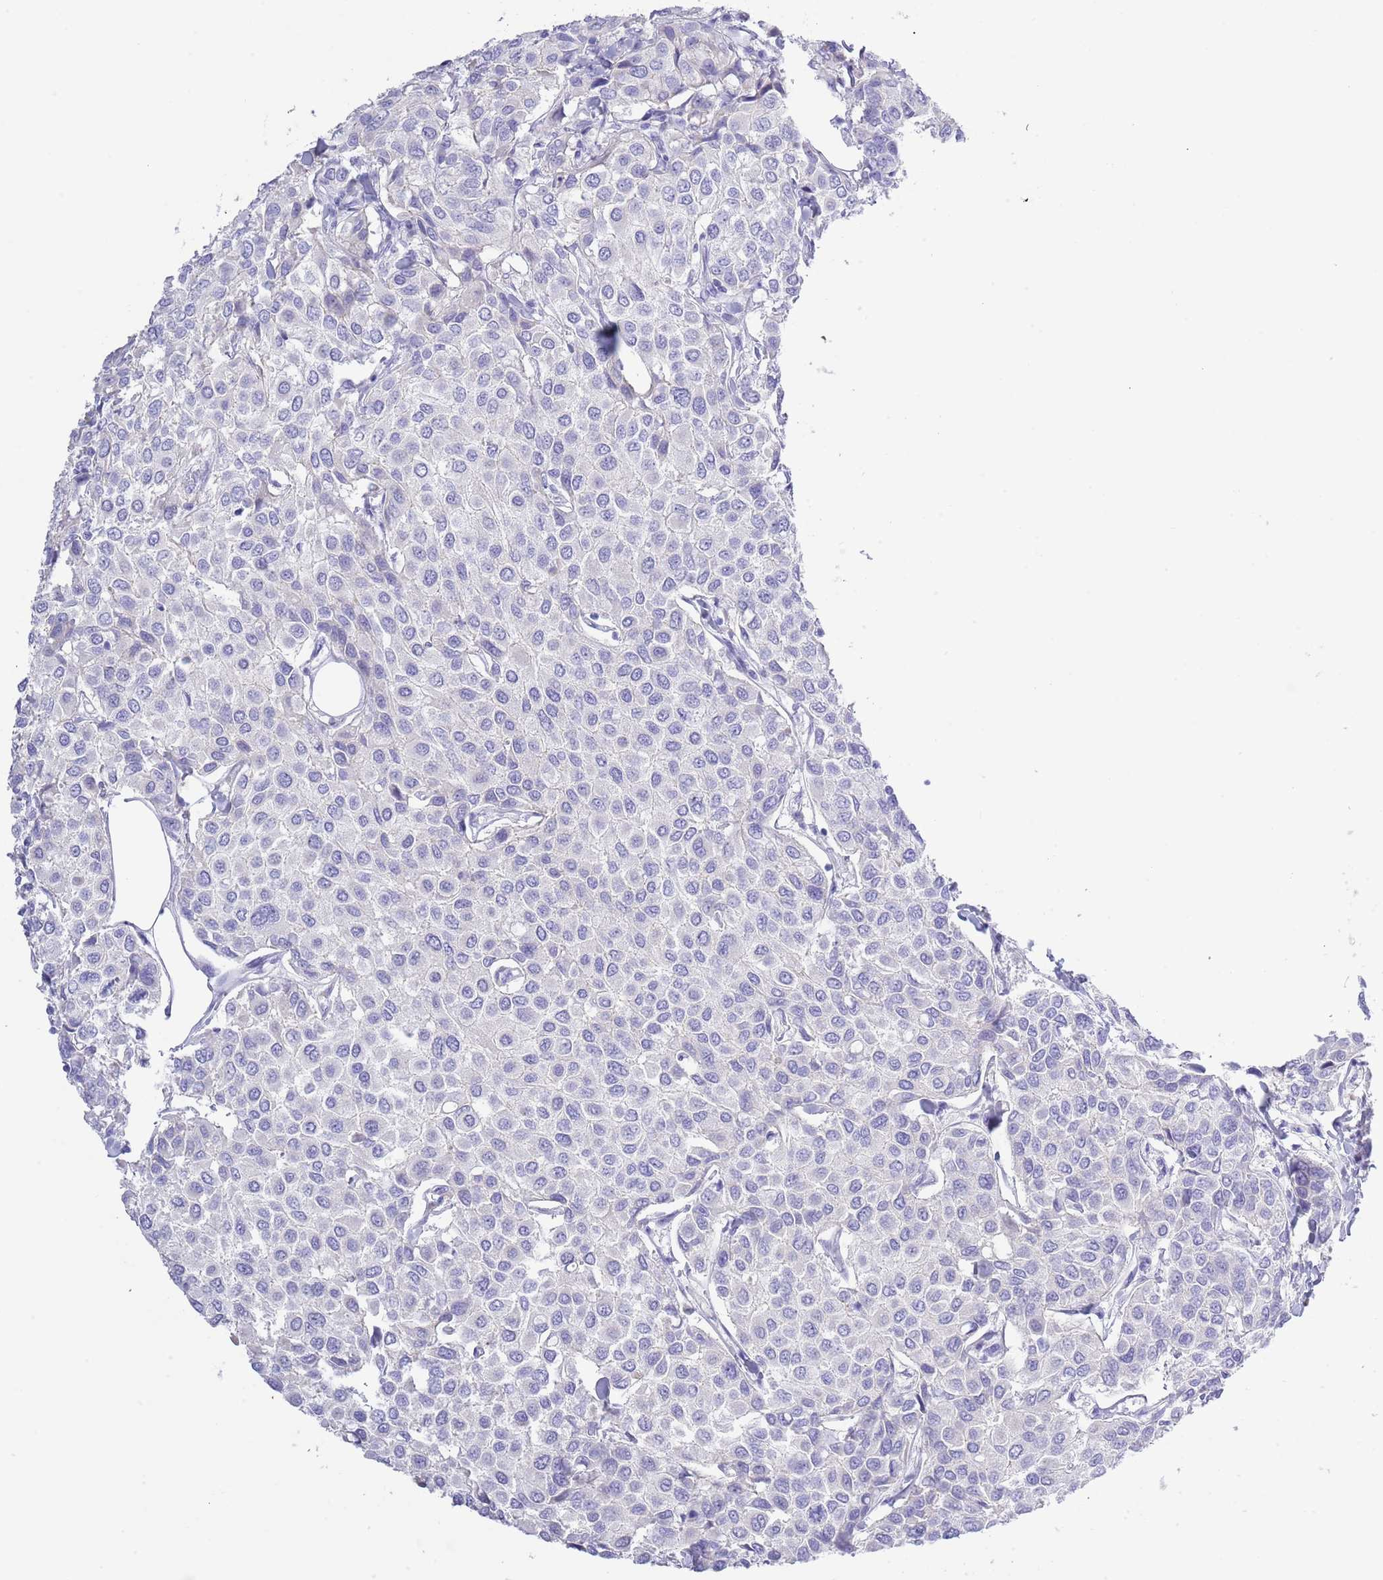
{"staining": {"intensity": "negative", "quantity": "none", "location": "none"}, "tissue": "breast cancer", "cell_type": "Tumor cells", "image_type": "cancer", "snomed": [{"axis": "morphology", "description": "Duct carcinoma"}, {"axis": "topography", "description": "Breast"}], "caption": "Immunohistochemistry (IHC) photomicrograph of neoplastic tissue: breast cancer (invasive ductal carcinoma) stained with DAB demonstrates no significant protein expression in tumor cells.", "gene": "ACR", "patient": {"sex": "female", "age": 55}}